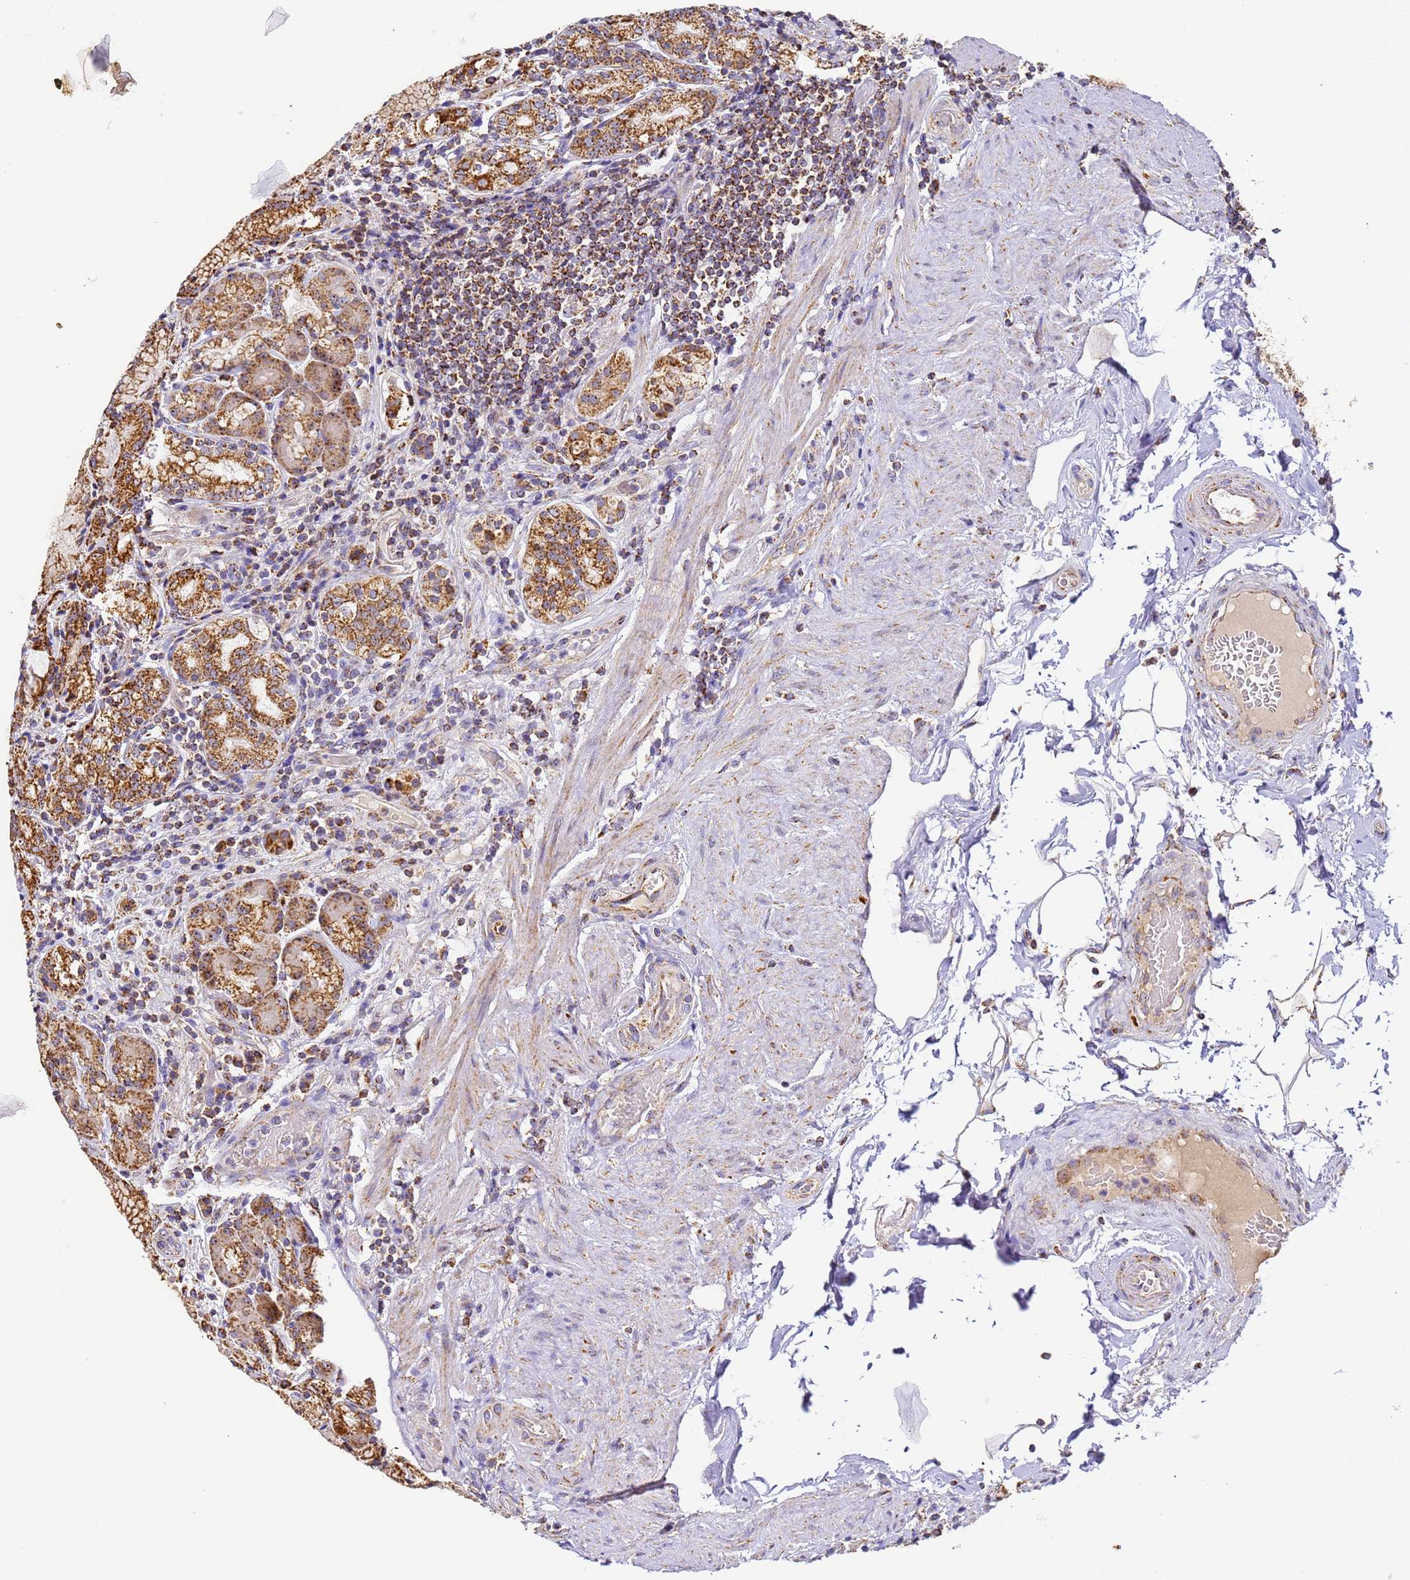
{"staining": {"intensity": "strong", "quantity": ">75%", "location": "cytoplasmic/membranous"}, "tissue": "stomach", "cell_type": "Glandular cells", "image_type": "normal", "snomed": [{"axis": "morphology", "description": "Normal tissue, NOS"}, {"axis": "topography", "description": "Stomach, upper"}, {"axis": "topography", "description": "Stomach, lower"}], "caption": "DAB immunohistochemical staining of unremarkable stomach reveals strong cytoplasmic/membranous protein expression in approximately >75% of glandular cells.", "gene": "FRG2B", "patient": {"sex": "female", "age": 76}}